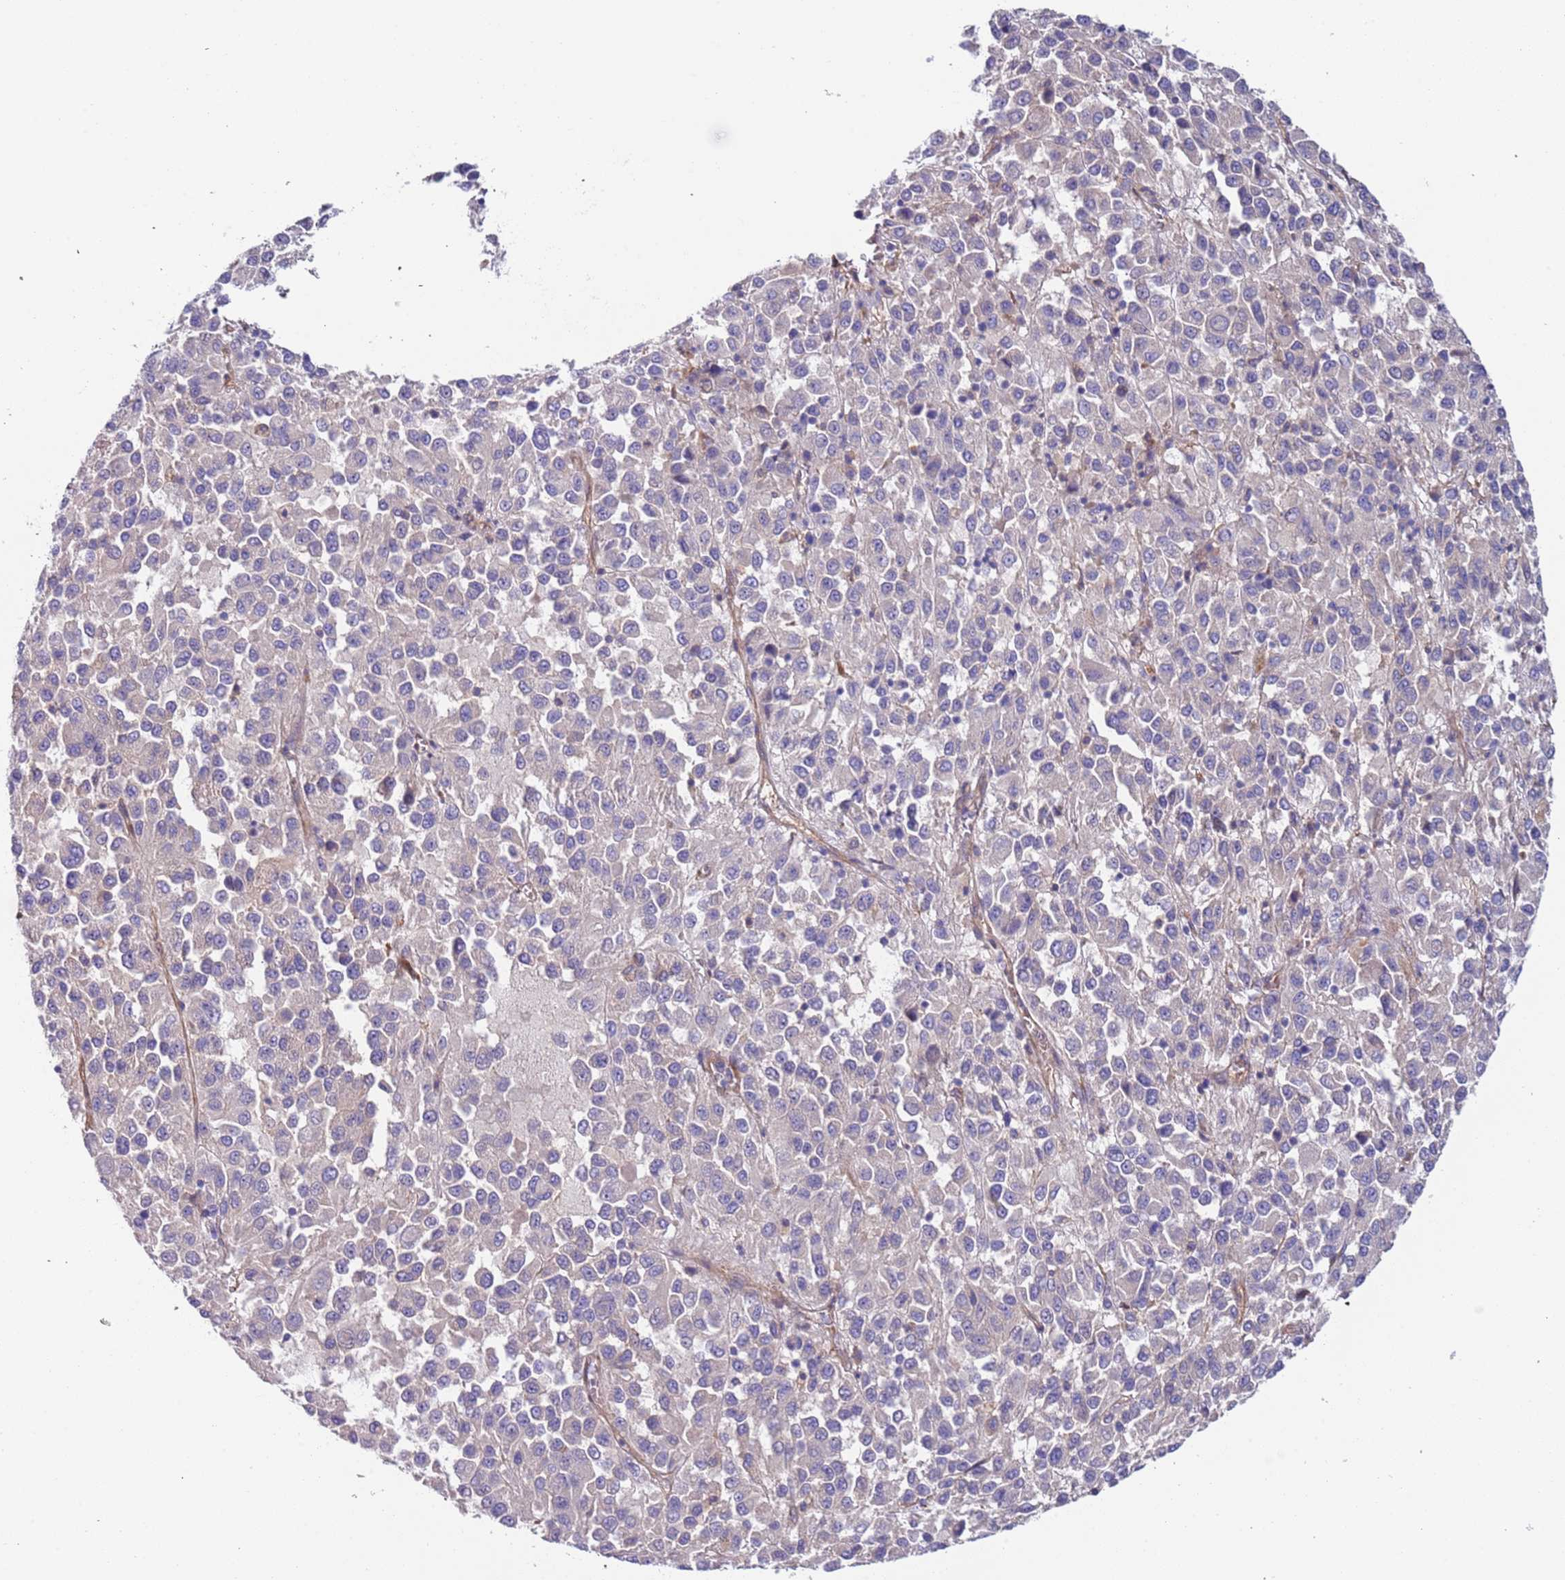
{"staining": {"intensity": "negative", "quantity": "none", "location": "none"}, "tissue": "melanoma", "cell_type": "Tumor cells", "image_type": "cancer", "snomed": [{"axis": "morphology", "description": "Malignant melanoma, Metastatic site"}, {"axis": "topography", "description": "Lung"}], "caption": "The immunohistochemistry histopathology image has no significant staining in tumor cells of melanoma tissue. (DAB IHC, high magnification).", "gene": "LAMB4", "patient": {"sex": "male", "age": 64}}